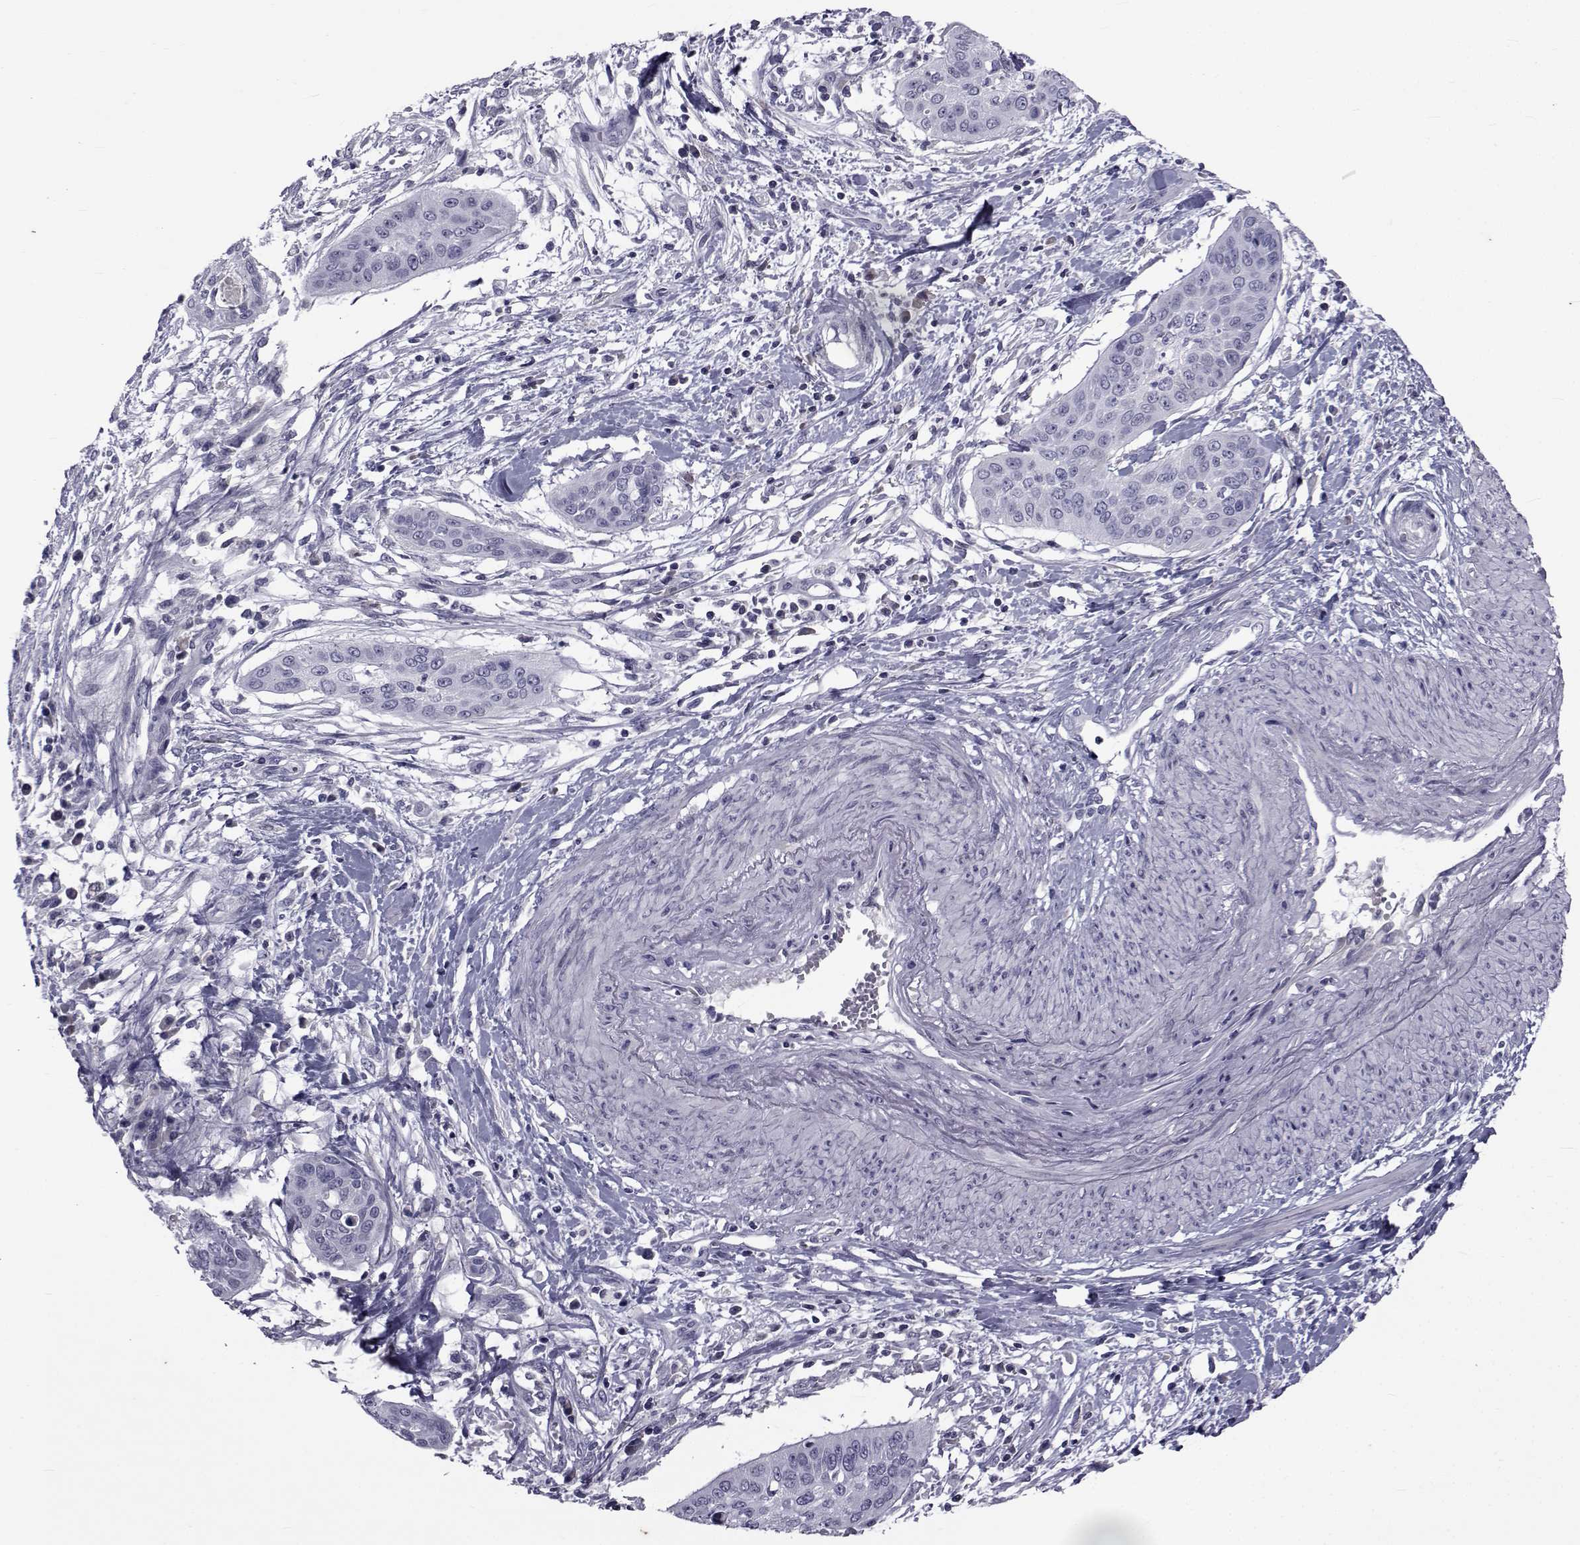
{"staining": {"intensity": "negative", "quantity": "none", "location": "none"}, "tissue": "cervical cancer", "cell_type": "Tumor cells", "image_type": "cancer", "snomed": [{"axis": "morphology", "description": "Squamous cell carcinoma, NOS"}, {"axis": "topography", "description": "Cervix"}], "caption": "This is a histopathology image of IHC staining of cervical cancer, which shows no positivity in tumor cells. Brightfield microscopy of IHC stained with DAB (brown) and hematoxylin (blue), captured at high magnification.", "gene": "PAX2", "patient": {"sex": "female", "age": 39}}